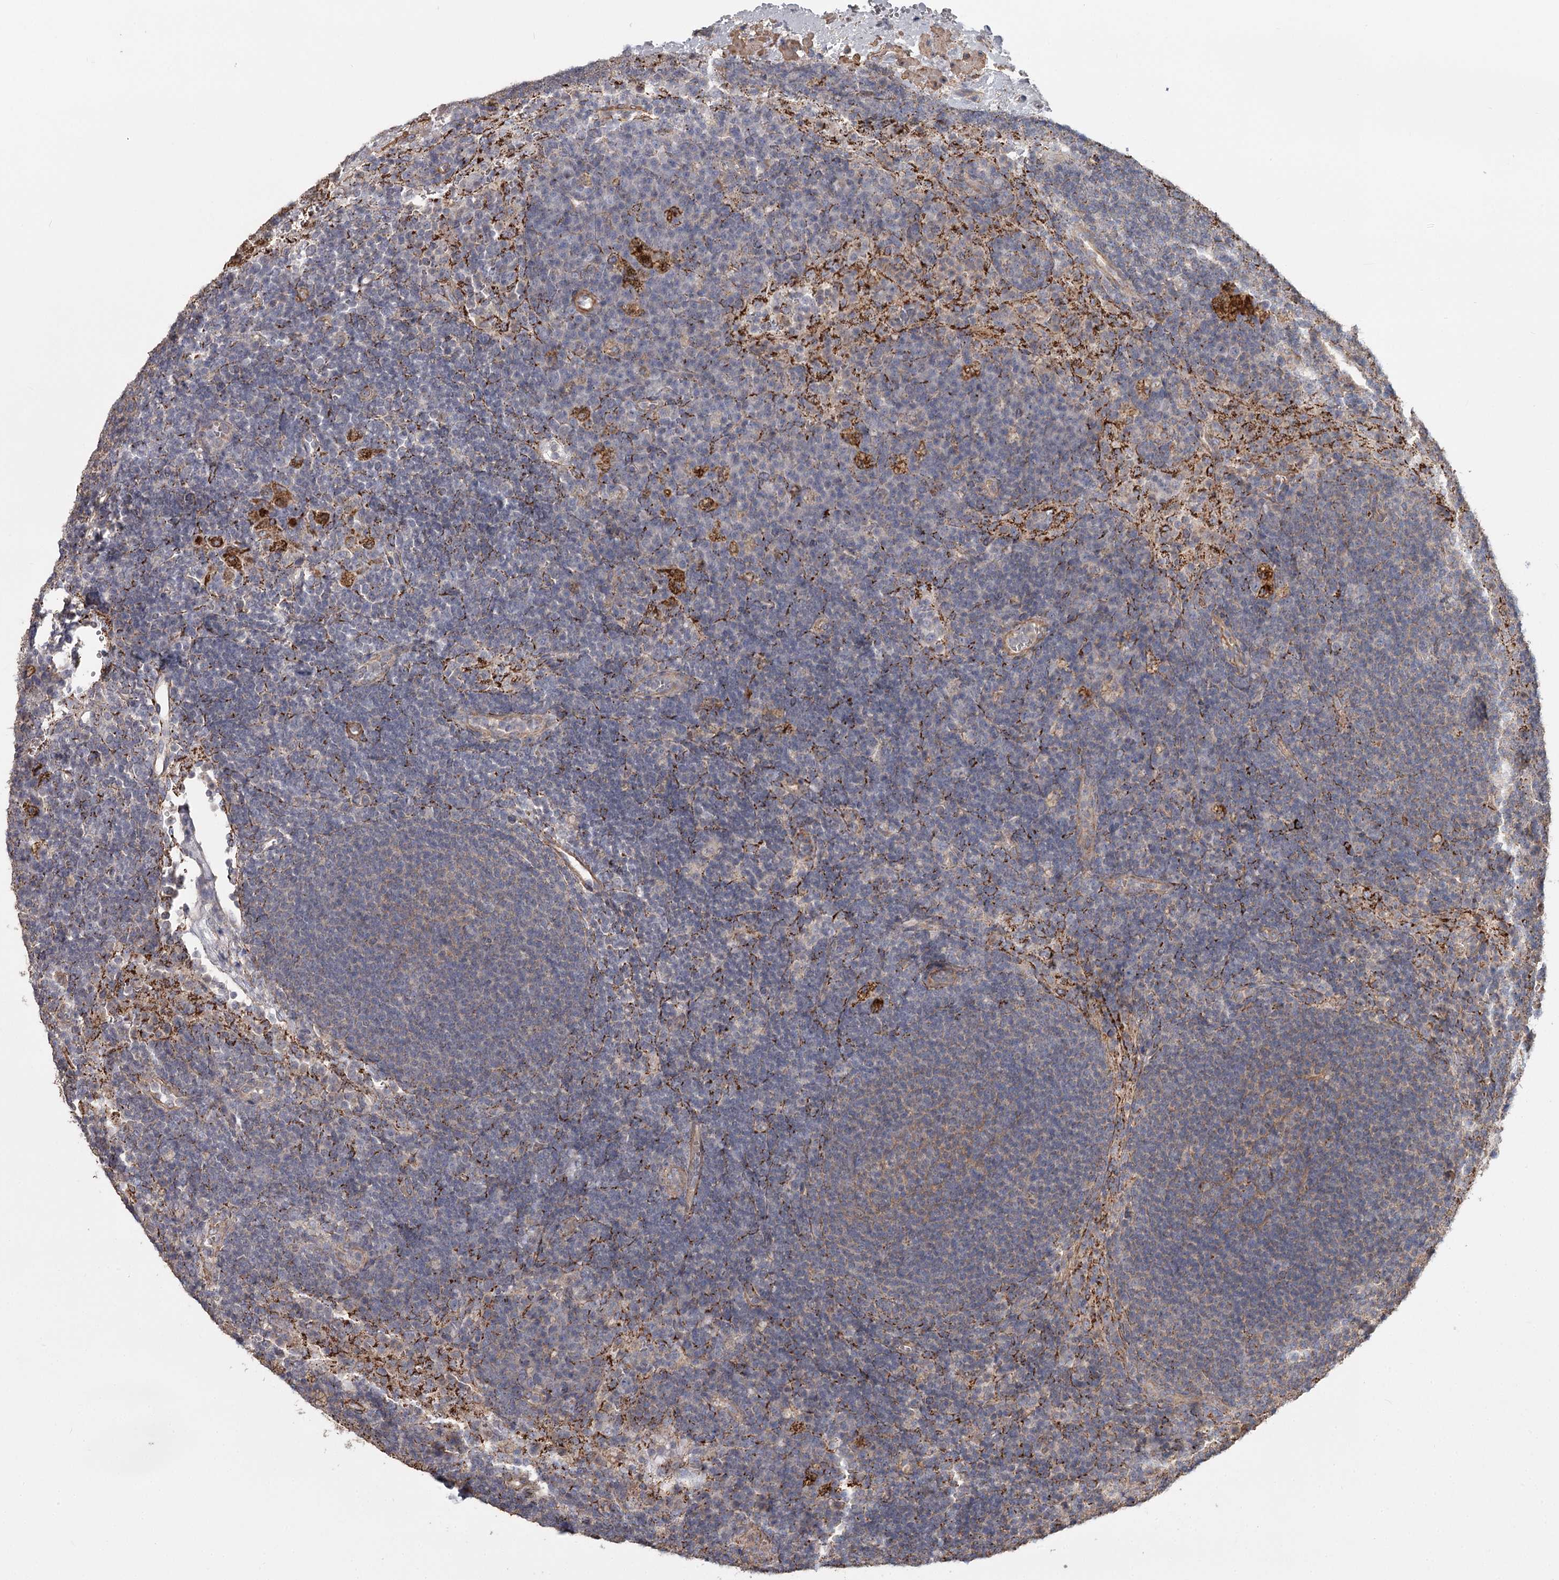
{"staining": {"intensity": "negative", "quantity": "none", "location": "none"}, "tissue": "lymph node", "cell_type": "Germinal center cells", "image_type": "normal", "snomed": [{"axis": "morphology", "description": "Normal tissue, NOS"}, {"axis": "topography", "description": "Lymph node"}], "caption": "Immunohistochemistry micrograph of unremarkable lymph node stained for a protein (brown), which displays no positivity in germinal center cells. (DAB immunohistochemistry (IHC), high magnification).", "gene": "DHRS9", "patient": {"sex": "female", "age": 70}}